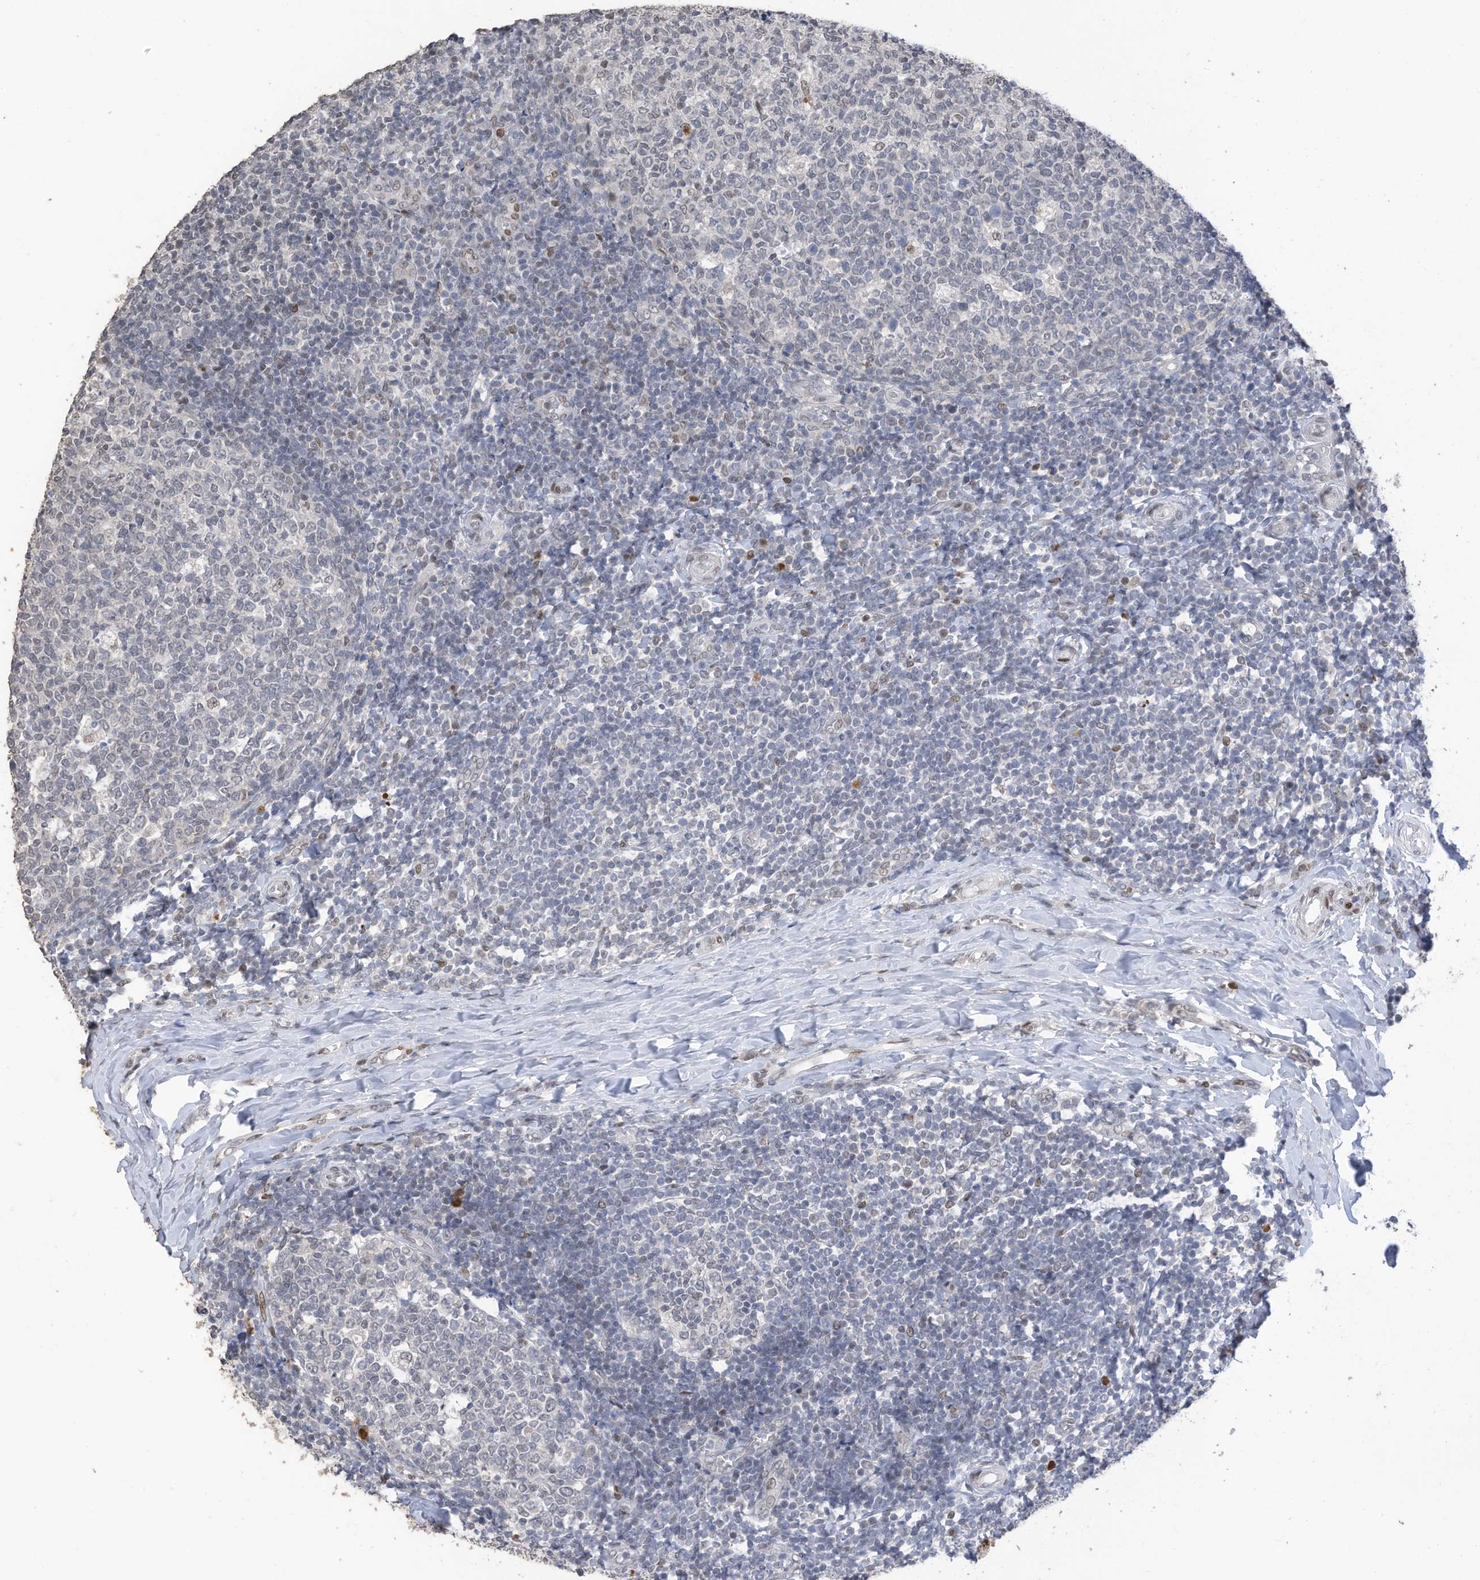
{"staining": {"intensity": "negative", "quantity": "none", "location": "none"}, "tissue": "tonsil", "cell_type": "Germinal center cells", "image_type": "normal", "snomed": [{"axis": "morphology", "description": "Normal tissue, NOS"}, {"axis": "topography", "description": "Tonsil"}], "caption": "Germinal center cells show no significant protein expression in normal tonsil.", "gene": "RABL3", "patient": {"sex": "female", "age": 19}}